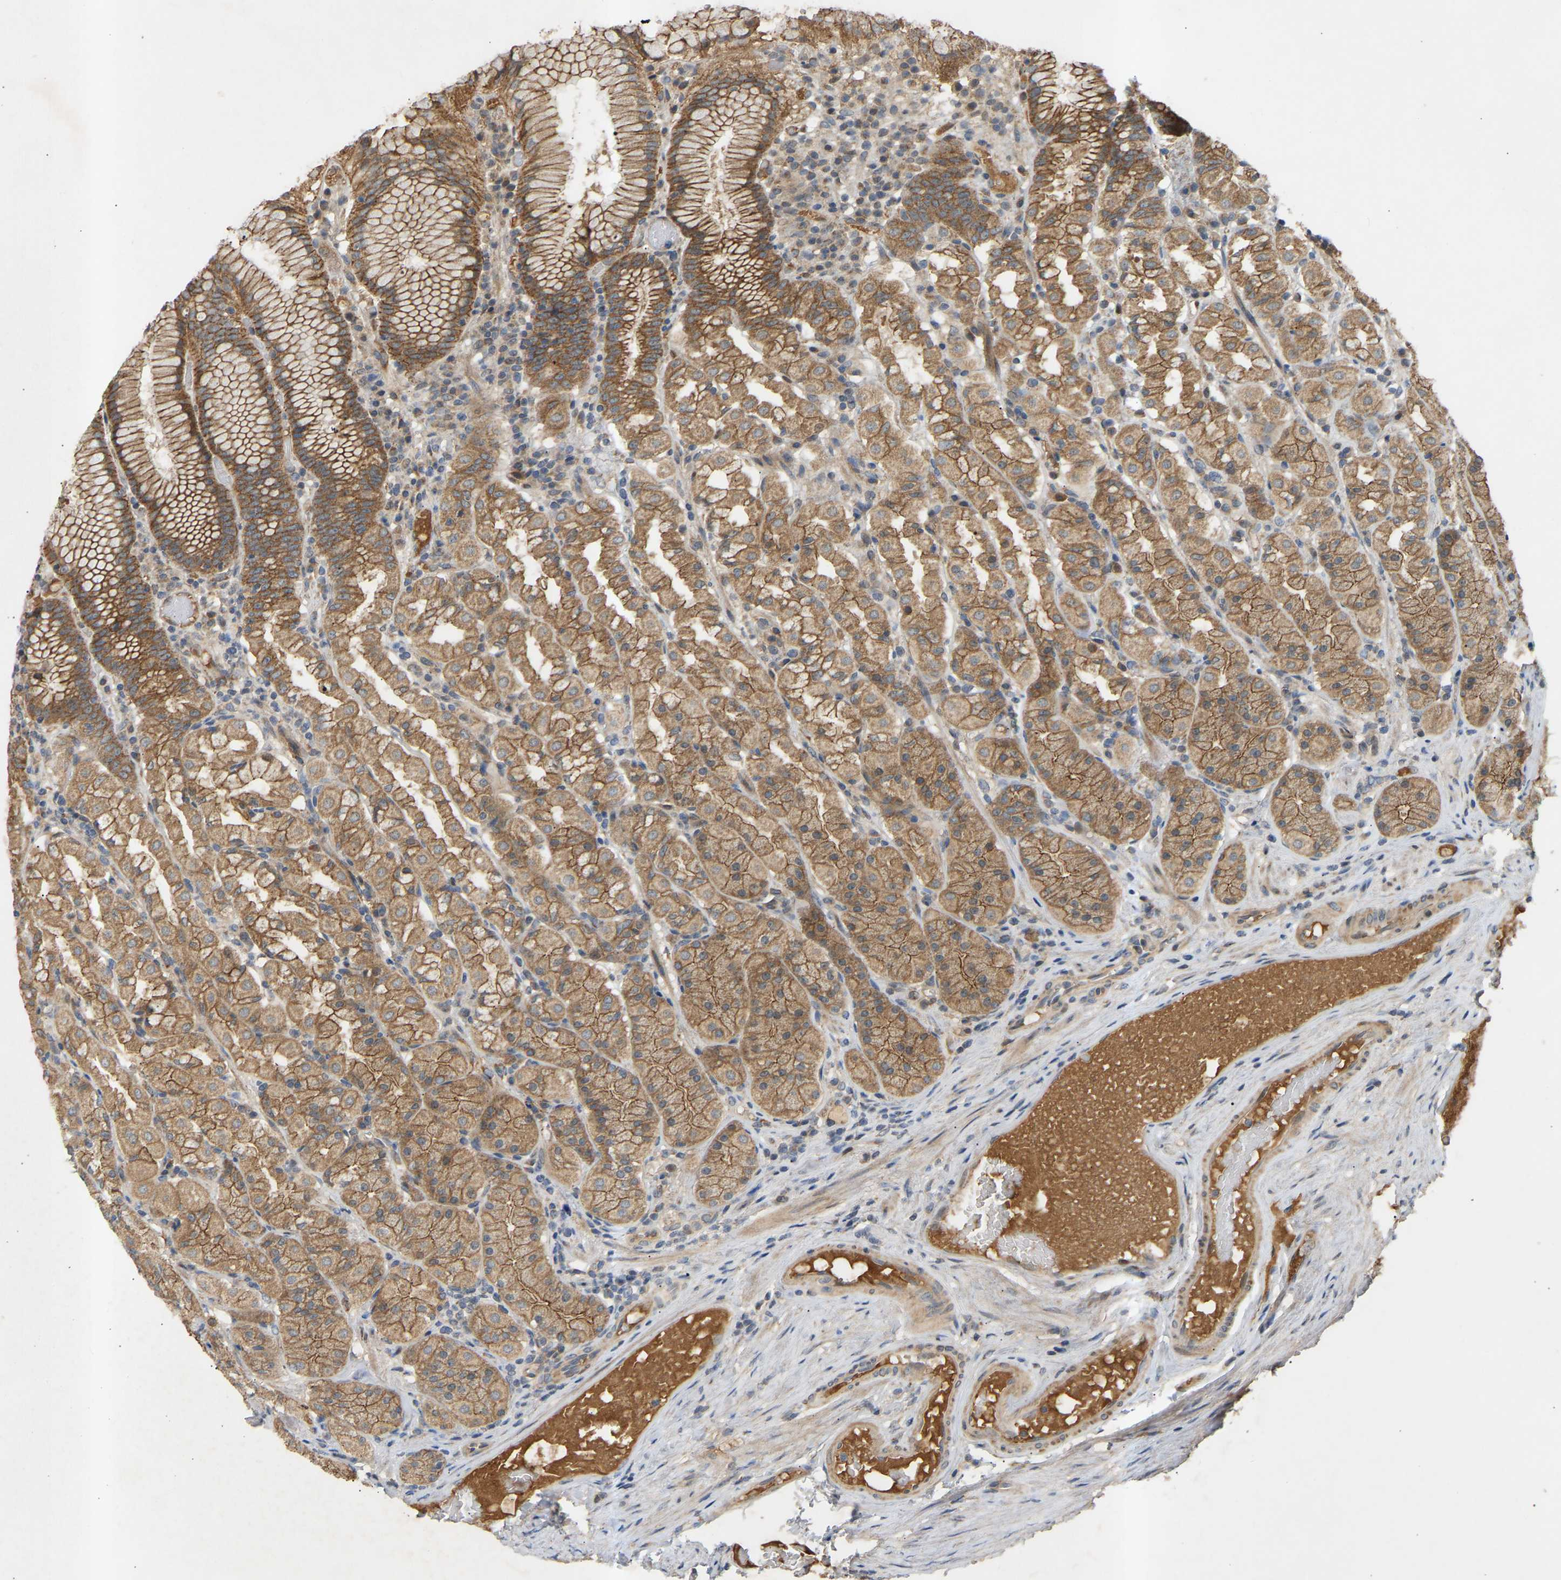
{"staining": {"intensity": "moderate", "quantity": ">75%", "location": "cytoplasmic/membranous"}, "tissue": "stomach", "cell_type": "Glandular cells", "image_type": "normal", "snomed": [{"axis": "morphology", "description": "Normal tissue, NOS"}, {"axis": "topography", "description": "Stomach"}, {"axis": "topography", "description": "Stomach, lower"}], "caption": "Immunohistochemistry micrograph of unremarkable stomach: stomach stained using immunohistochemistry reveals medium levels of moderate protein expression localized specifically in the cytoplasmic/membranous of glandular cells, appearing as a cytoplasmic/membranous brown color.", "gene": "ATP5MF", "patient": {"sex": "female", "age": 56}}